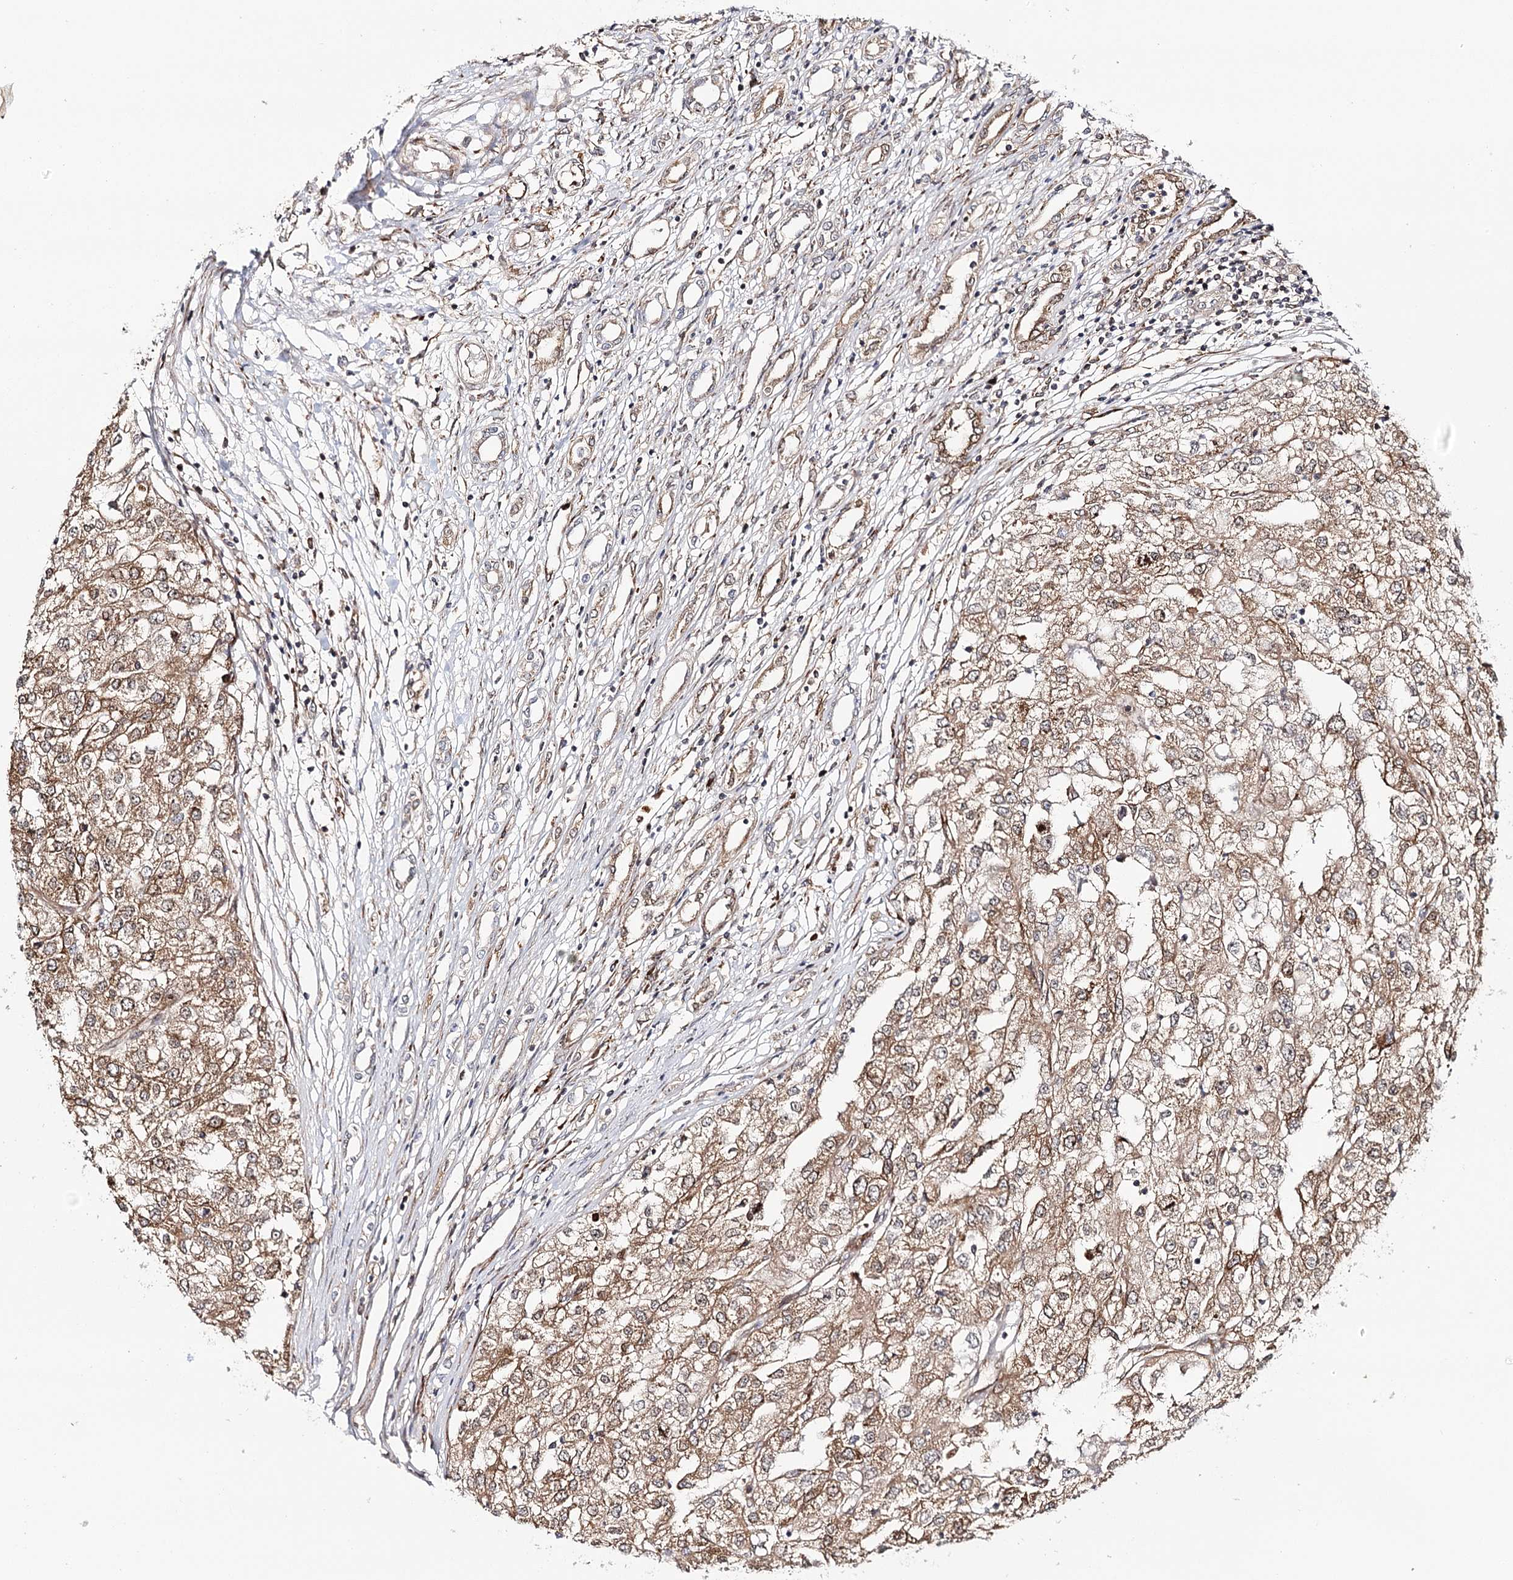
{"staining": {"intensity": "moderate", "quantity": ">75%", "location": "cytoplasmic/membranous"}, "tissue": "renal cancer", "cell_type": "Tumor cells", "image_type": "cancer", "snomed": [{"axis": "morphology", "description": "Adenocarcinoma, NOS"}, {"axis": "topography", "description": "Kidney"}], "caption": "Human adenocarcinoma (renal) stained for a protein (brown) displays moderate cytoplasmic/membranous positive expression in about >75% of tumor cells.", "gene": "MKNK1", "patient": {"sex": "female", "age": 54}}